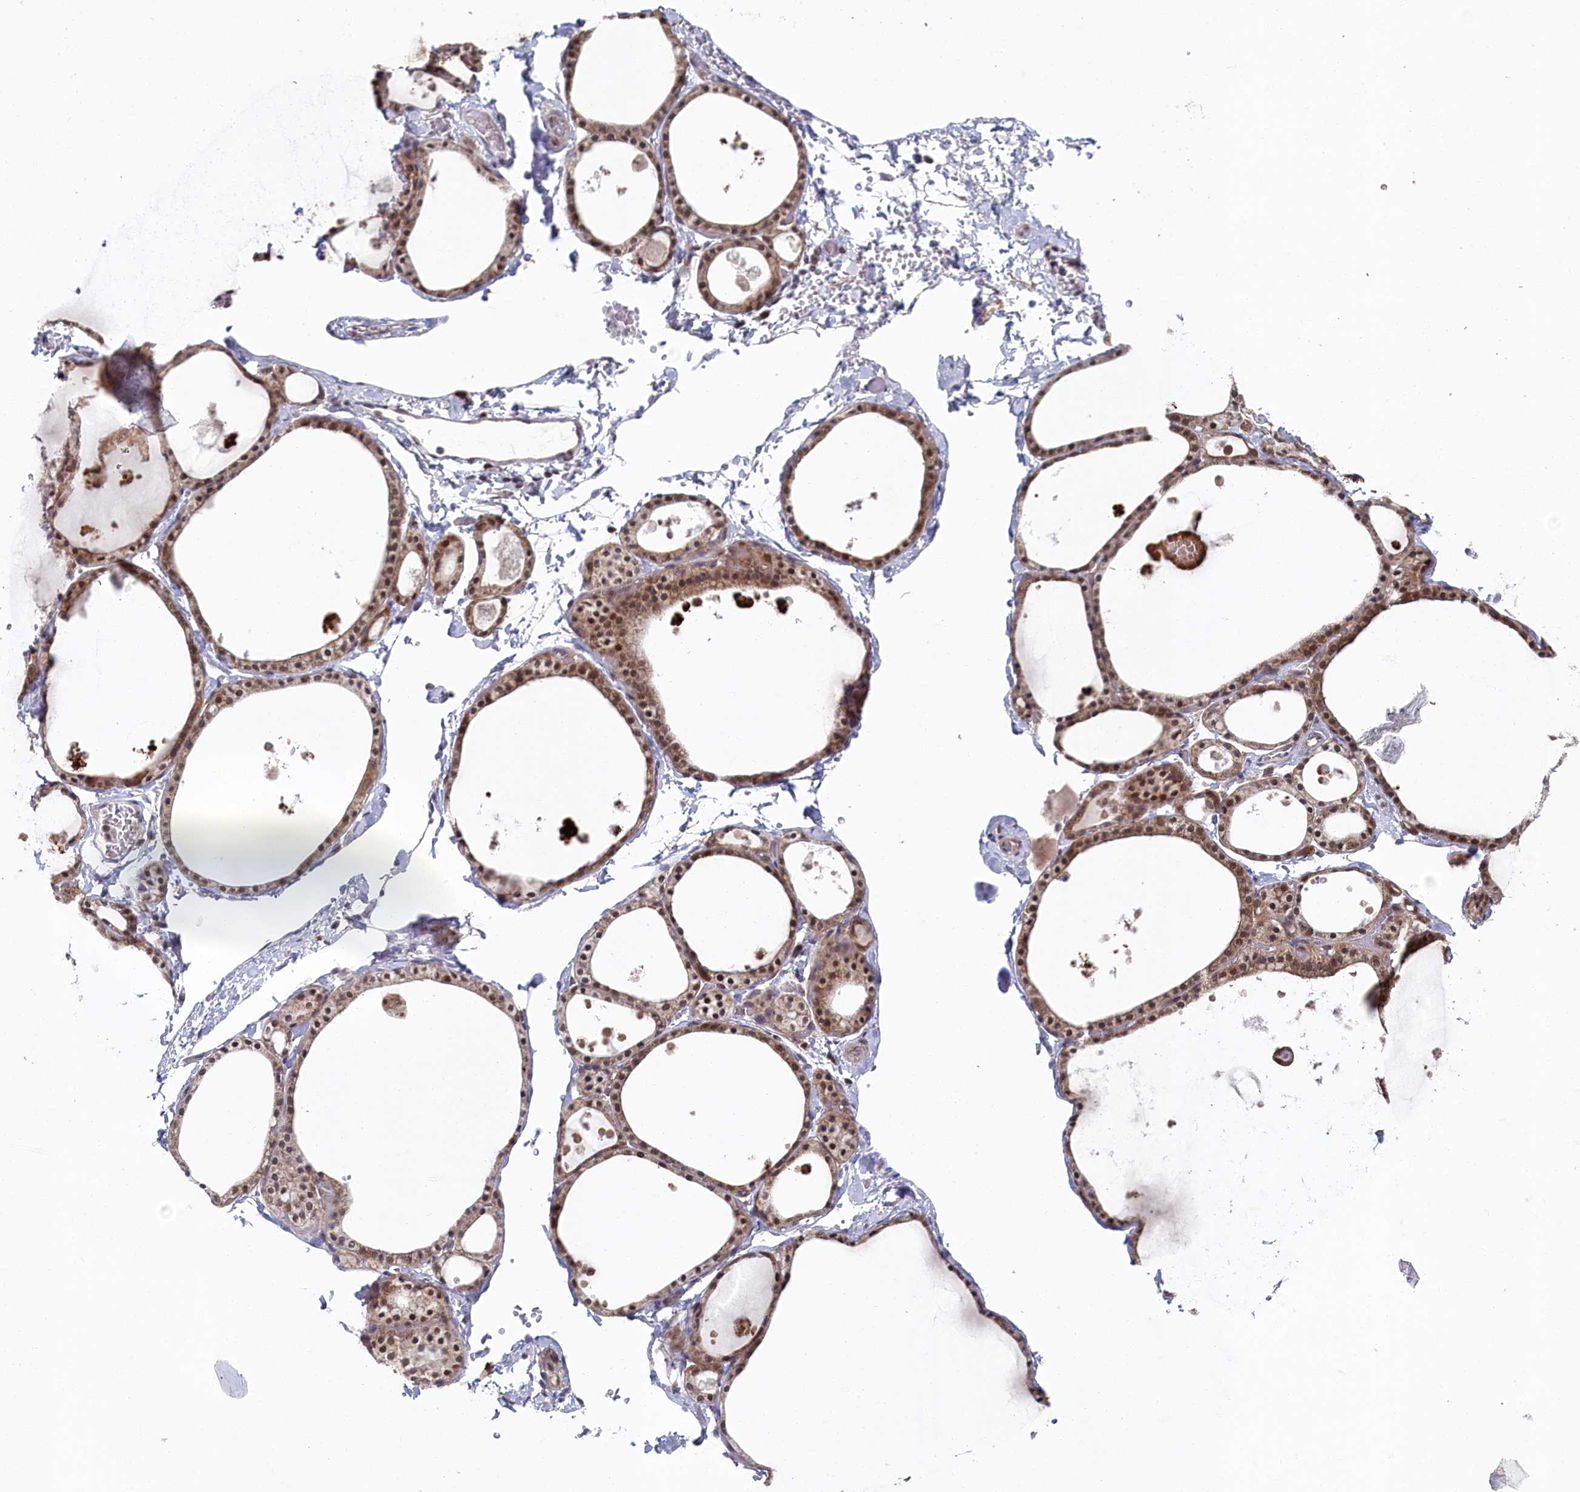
{"staining": {"intensity": "moderate", "quantity": ">75%", "location": "cytoplasmic/membranous,nuclear"}, "tissue": "thyroid gland", "cell_type": "Glandular cells", "image_type": "normal", "snomed": [{"axis": "morphology", "description": "Normal tissue, NOS"}, {"axis": "topography", "description": "Thyroid gland"}], "caption": "Immunohistochemistry (IHC) (DAB) staining of normal human thyroid gland shows moderate cytoplasmic/membranous,nuclear protein staining in approximately >75% of glandular cells.", "gene": "WAPL", "patient": {"sex": "male", "age": 56}}